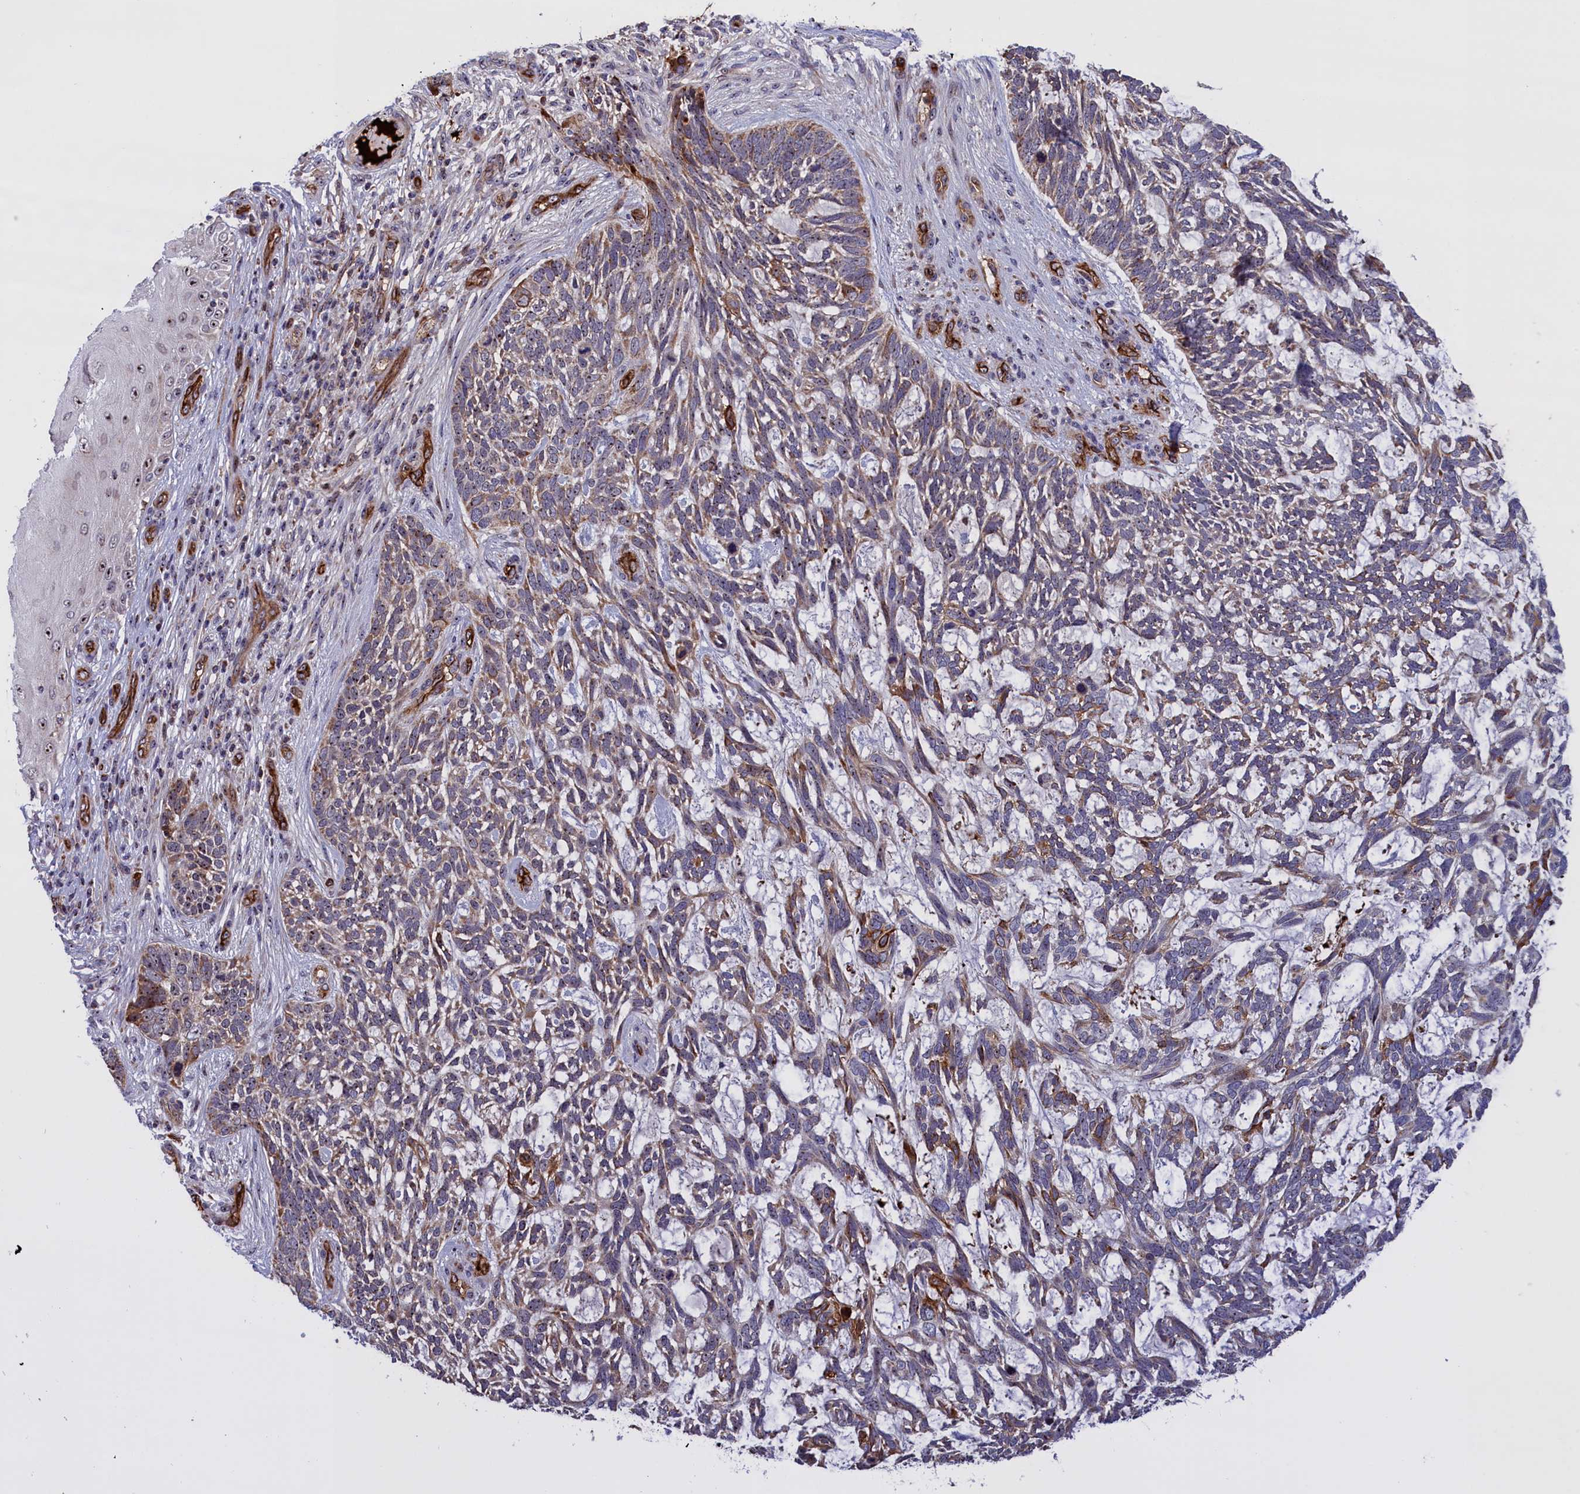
{"staining": {"intensity": "moderate", "quantity": "<25%", "location": "cytoplasmic/membranous"}, "tissue": "skin cancer", "cell_type": "Tumor cells", "image_type": "cancer", "snomed": [{"axis": "morphology", "description": "Basal cell carcinoma"}, {"axis": "topography", "description": "Skin"}], "caption": "Basal cell carcinoma (skin) stained with a brown dye shows moderate cytoplasmic/membranous positive expression in about <25% of tumor cells.", "gene": "MPND", "patient": {"sex": "male", "age": 88}}